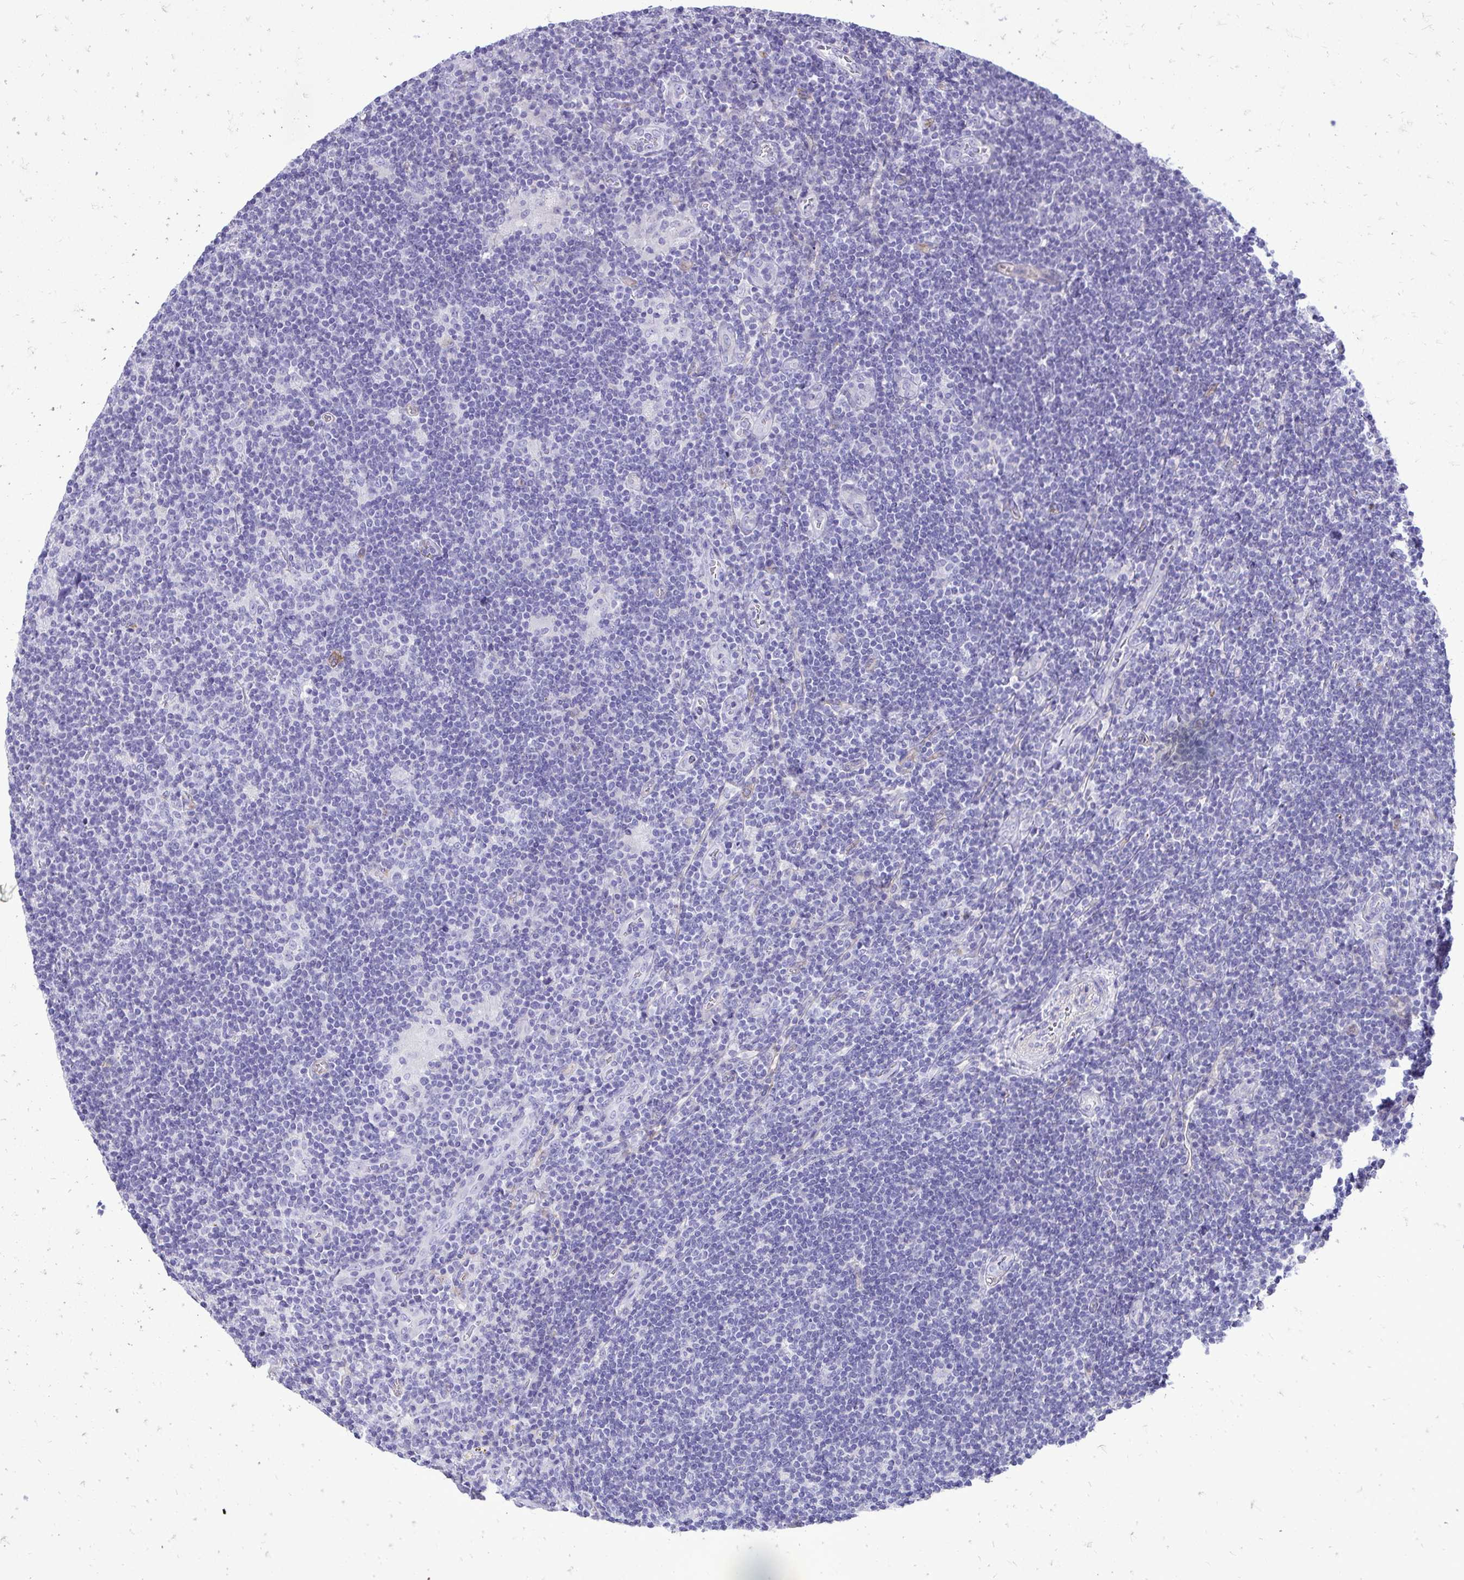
{"staining": {"intensity": "negative", "quantity": "none", "location": "none"}, "tissue": "lymphoma", "cell_type": "Tumor cells", "image_type": "cancer", "snomed": [{"axis": "morphology", "description": "Hodgkin's disease, NOS"}, {"axis": "topography", "description": "Lymph node"}], "caption": "Human Hodgkin's disease stained for a protein using immunohistochemistry (IHC) exhibits no staining in tumor cells.", "gene": "PELI3", "patient": {"sex": "male", "age": 40}}